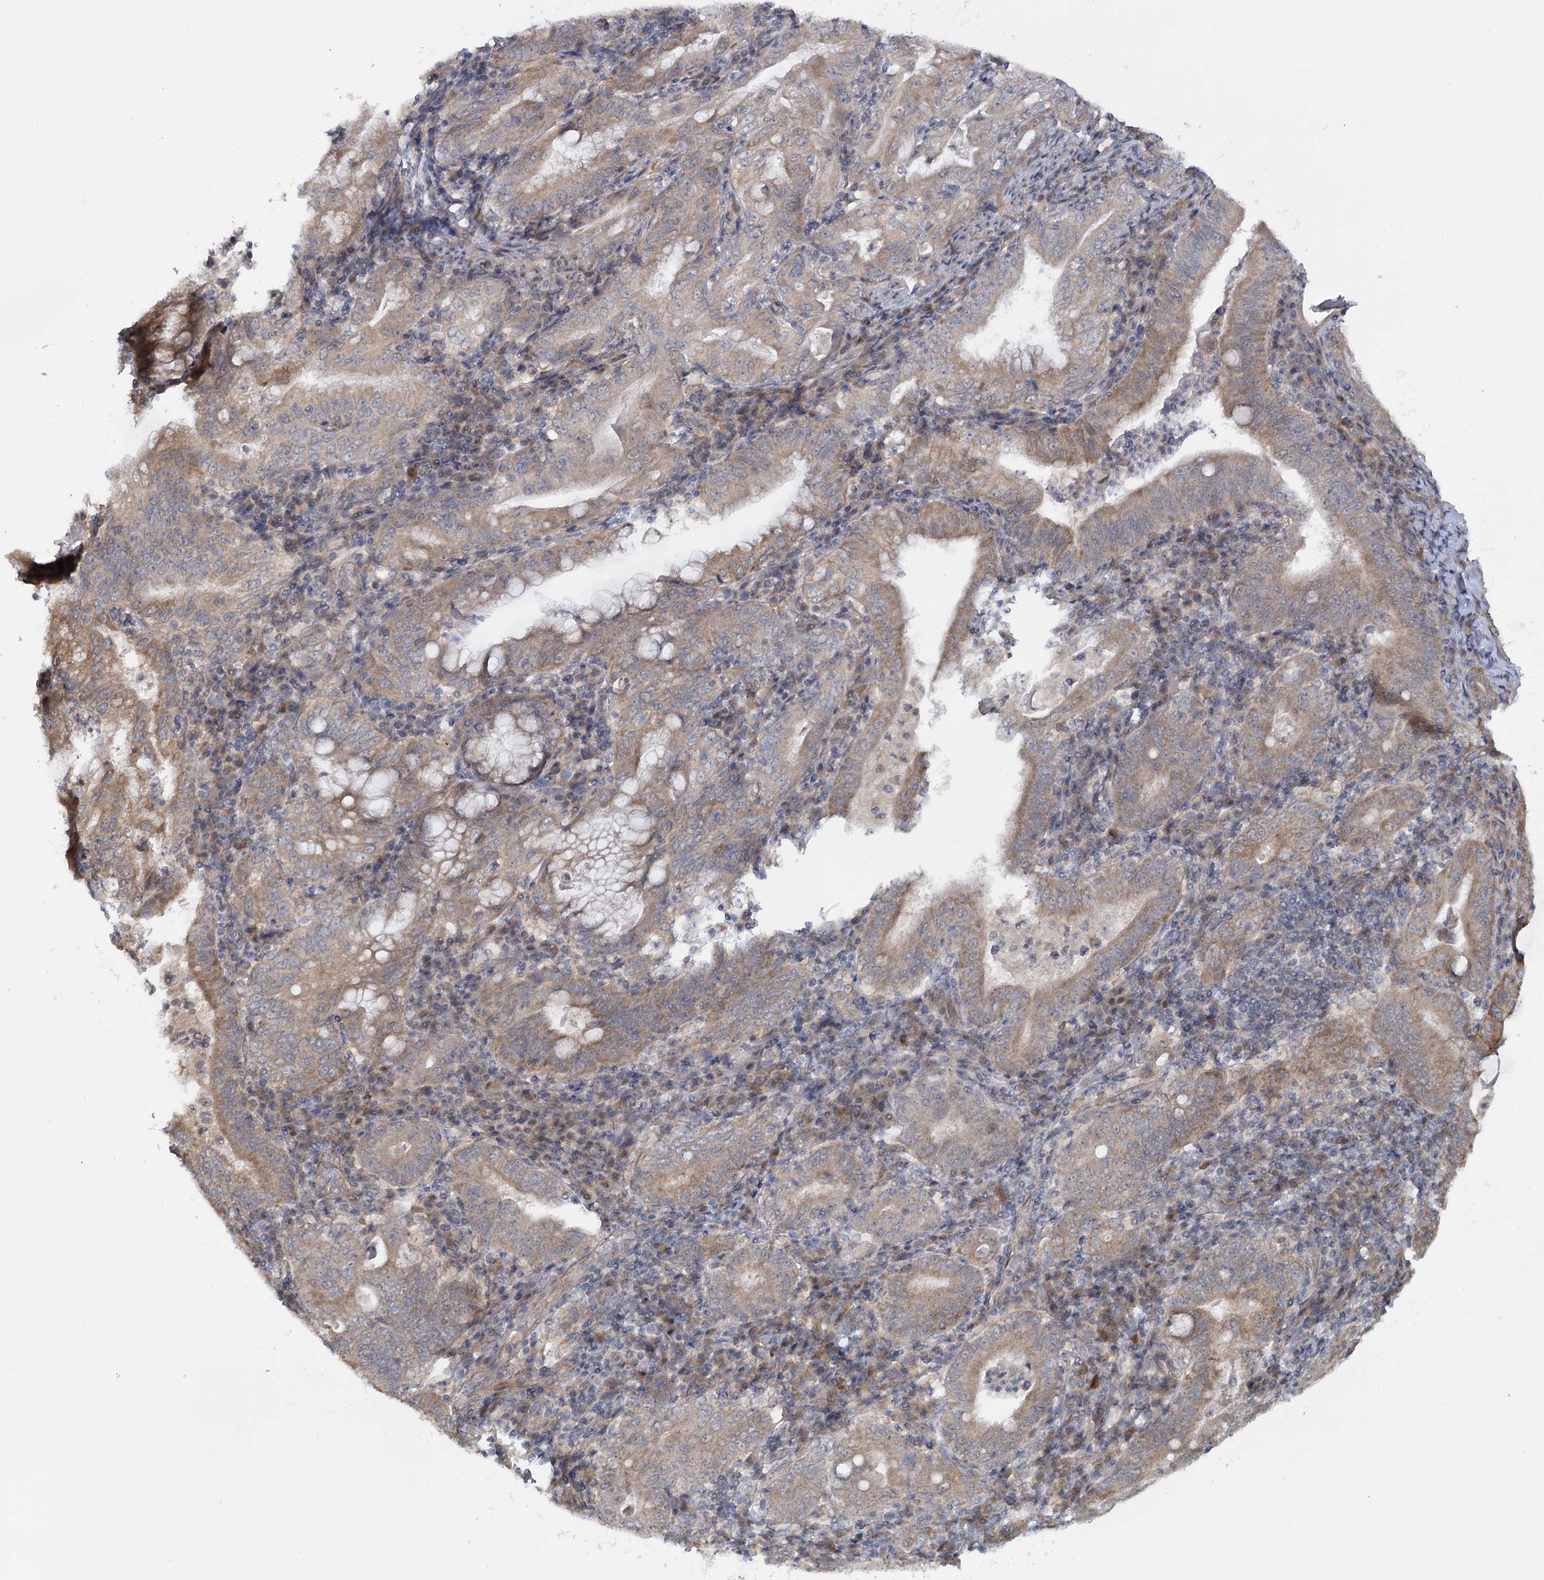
{"staining": {"intensity": "weak", "quantity": "25%-75%", "location": "cytoplasmic/membranous"}, "tissue": "stomach cancer", "cell_type": "Tumor cells", "image_type": "cancer", "snomed": [{"axis": "morphology", "description": "Normal tissue, NOS"}, {"axis": "morphology", "description": "Adenocarcinoma, NOS"}, {"axis": "topography", "description": "Esophagus"}, {"axis": "topography", "description": "Stomach, upper"}, {"axis": "topography", "description": "Peripheral nerve tissue"}], "caption": "Stomach cancer (adenocarcinoma) tissue shows weak cytoplasmic/membranous expression in about 25%-75% of tumor cells, visualized by immunohistochemistry. Using DAB (3,3'-diaminobenzidine) (brown) and hematoxylin (blue) stains, captured at high magnification using brightfield microscopy.", "gene": "TBC1D9B", "patient": {"sex": "male", "age": 62}}